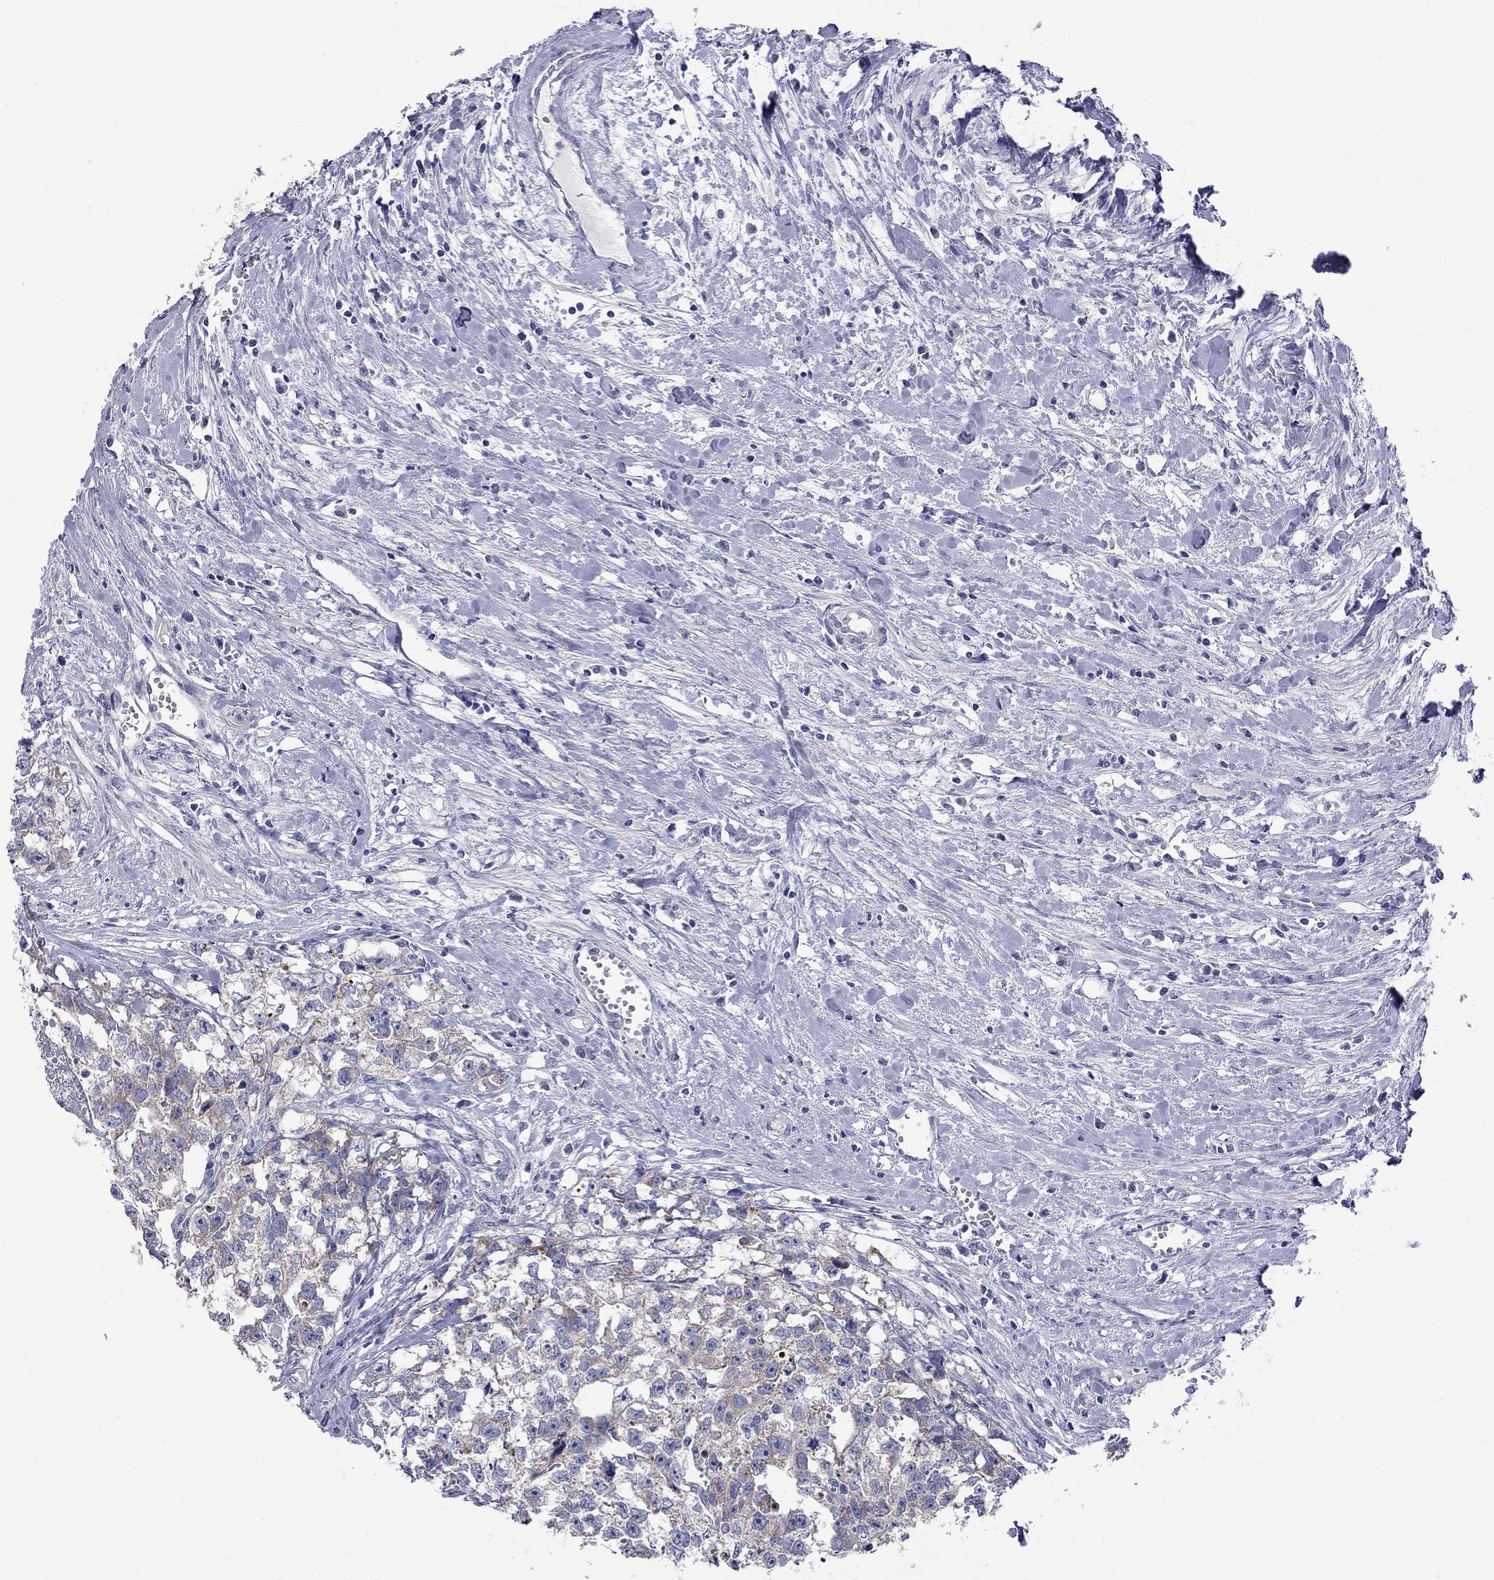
{"staining": {"intensity": "weak", "quantity": ">75%", "location": "cytoplasmic/membranous"}, "tissue": "testis cancer", "cell_type": "Tumor cells", "image_type": "cancer", "snomed": [{"axis": "morphology", "description": "Carcinoma, Embryonal, NOS"}, {"axis": "morphology", "description": "Teratoma, malignant, NOS"}, {"axis": "topography", "description": "Testis"}], "caption": "About >75% of tumor cells in testis cancer display weak cytoplasmic/membranous protein staining as visualized by brown immunohistochemical staining.", "gene": "ABCB4", "patient": {"sex": "male", "age": 44}}